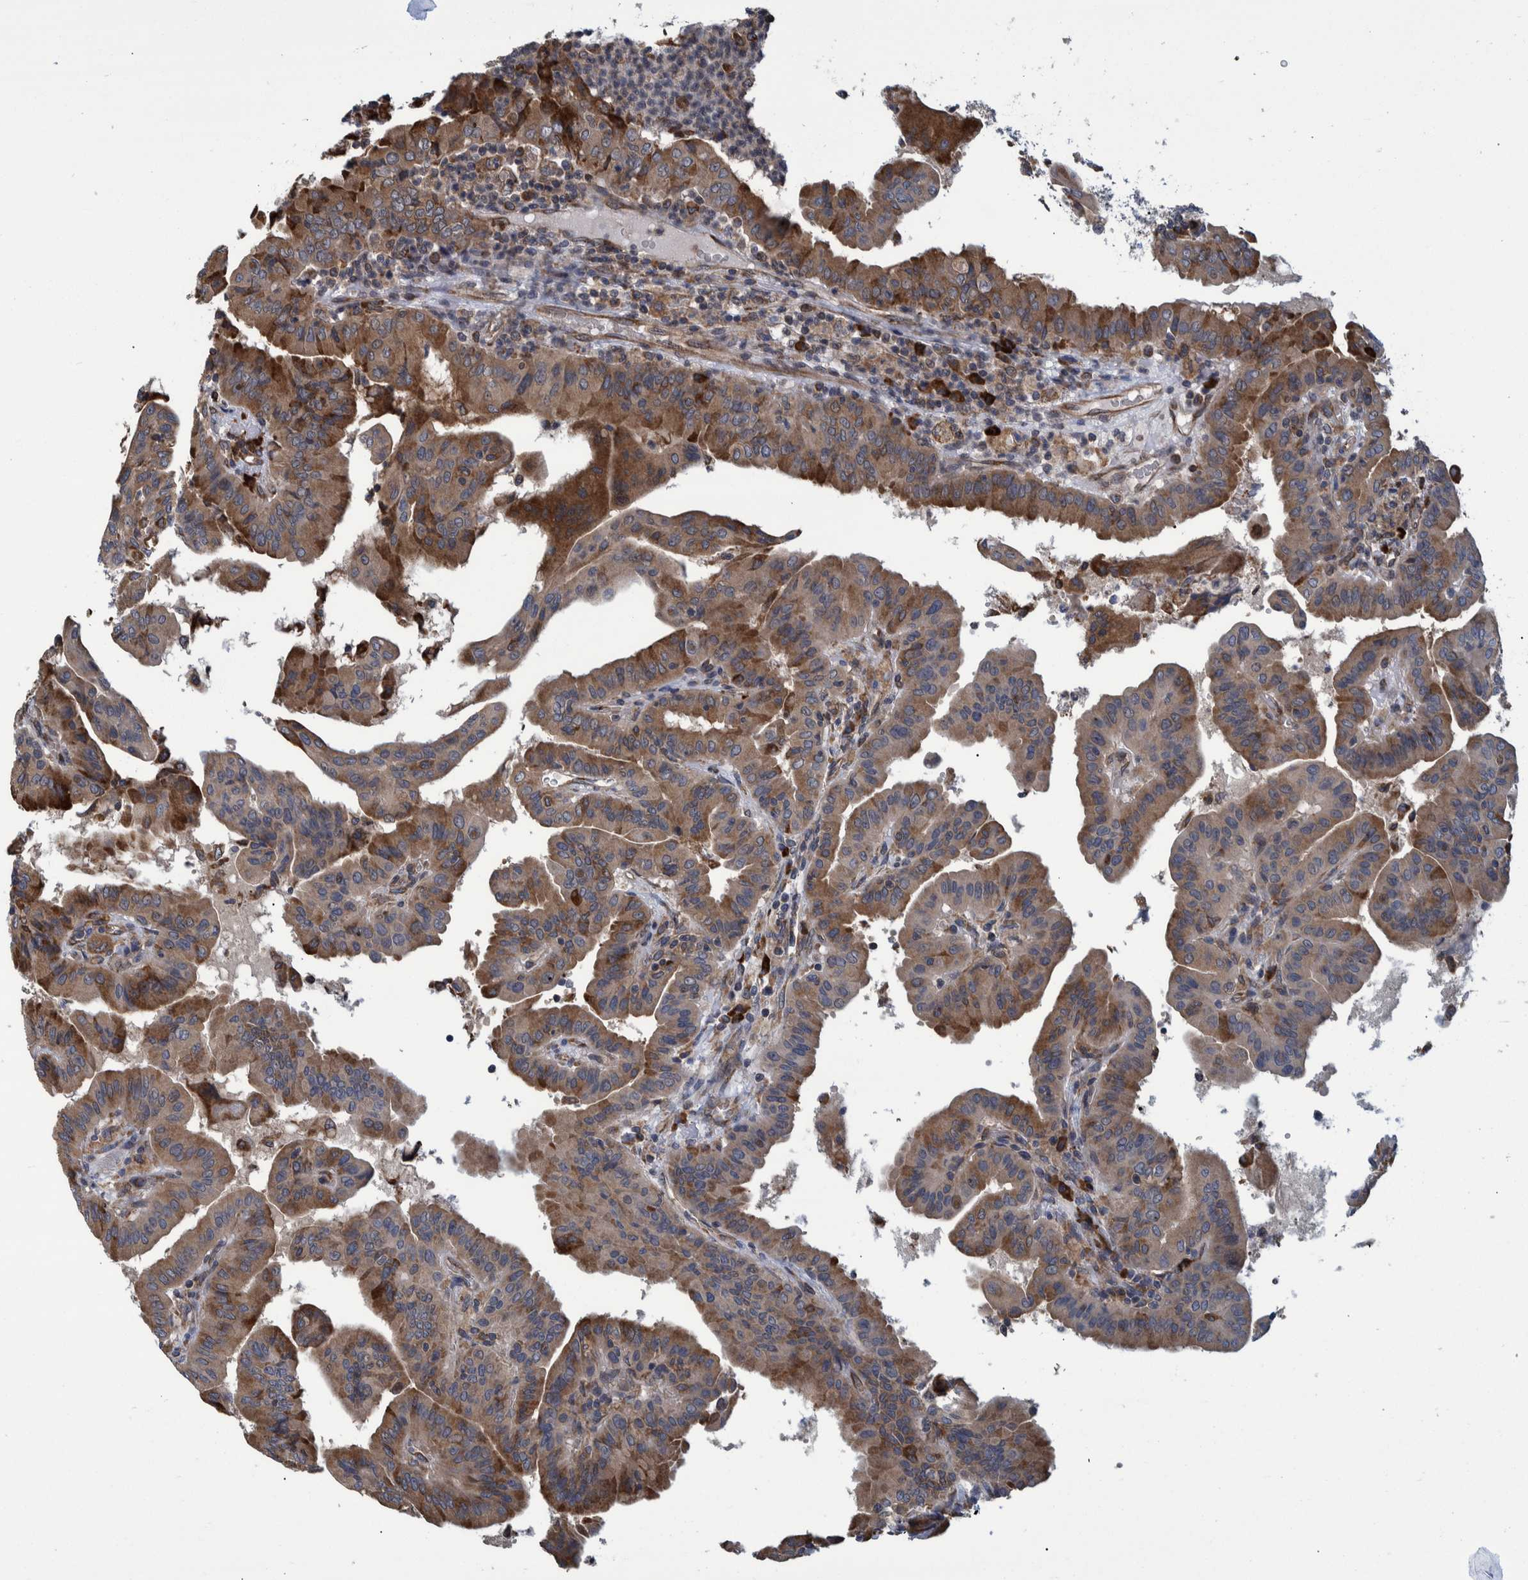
{"staining": {"intensity": "moderate", "quantity": ">75%", "location": "cytoplasmic/membranous"}, "tissue": "thyroid cancer", "cell_type": "Tumor cells", "image_type": "cancer", "snomed": [{"axis": "morphology", "description": "Papillary adenocarcinoma, NOS"}, {"axis": "topography", "description": "Thyroid gland"}], "caption": "Tumor cells reveal medium levels of moderate cytoplasmic/membranous positivity in about >75% of cells in human thyroid cancer (papillary adenocarcinoma).", "gene": "SPAG5", "patient": {"sex": "male", "age": 33}}